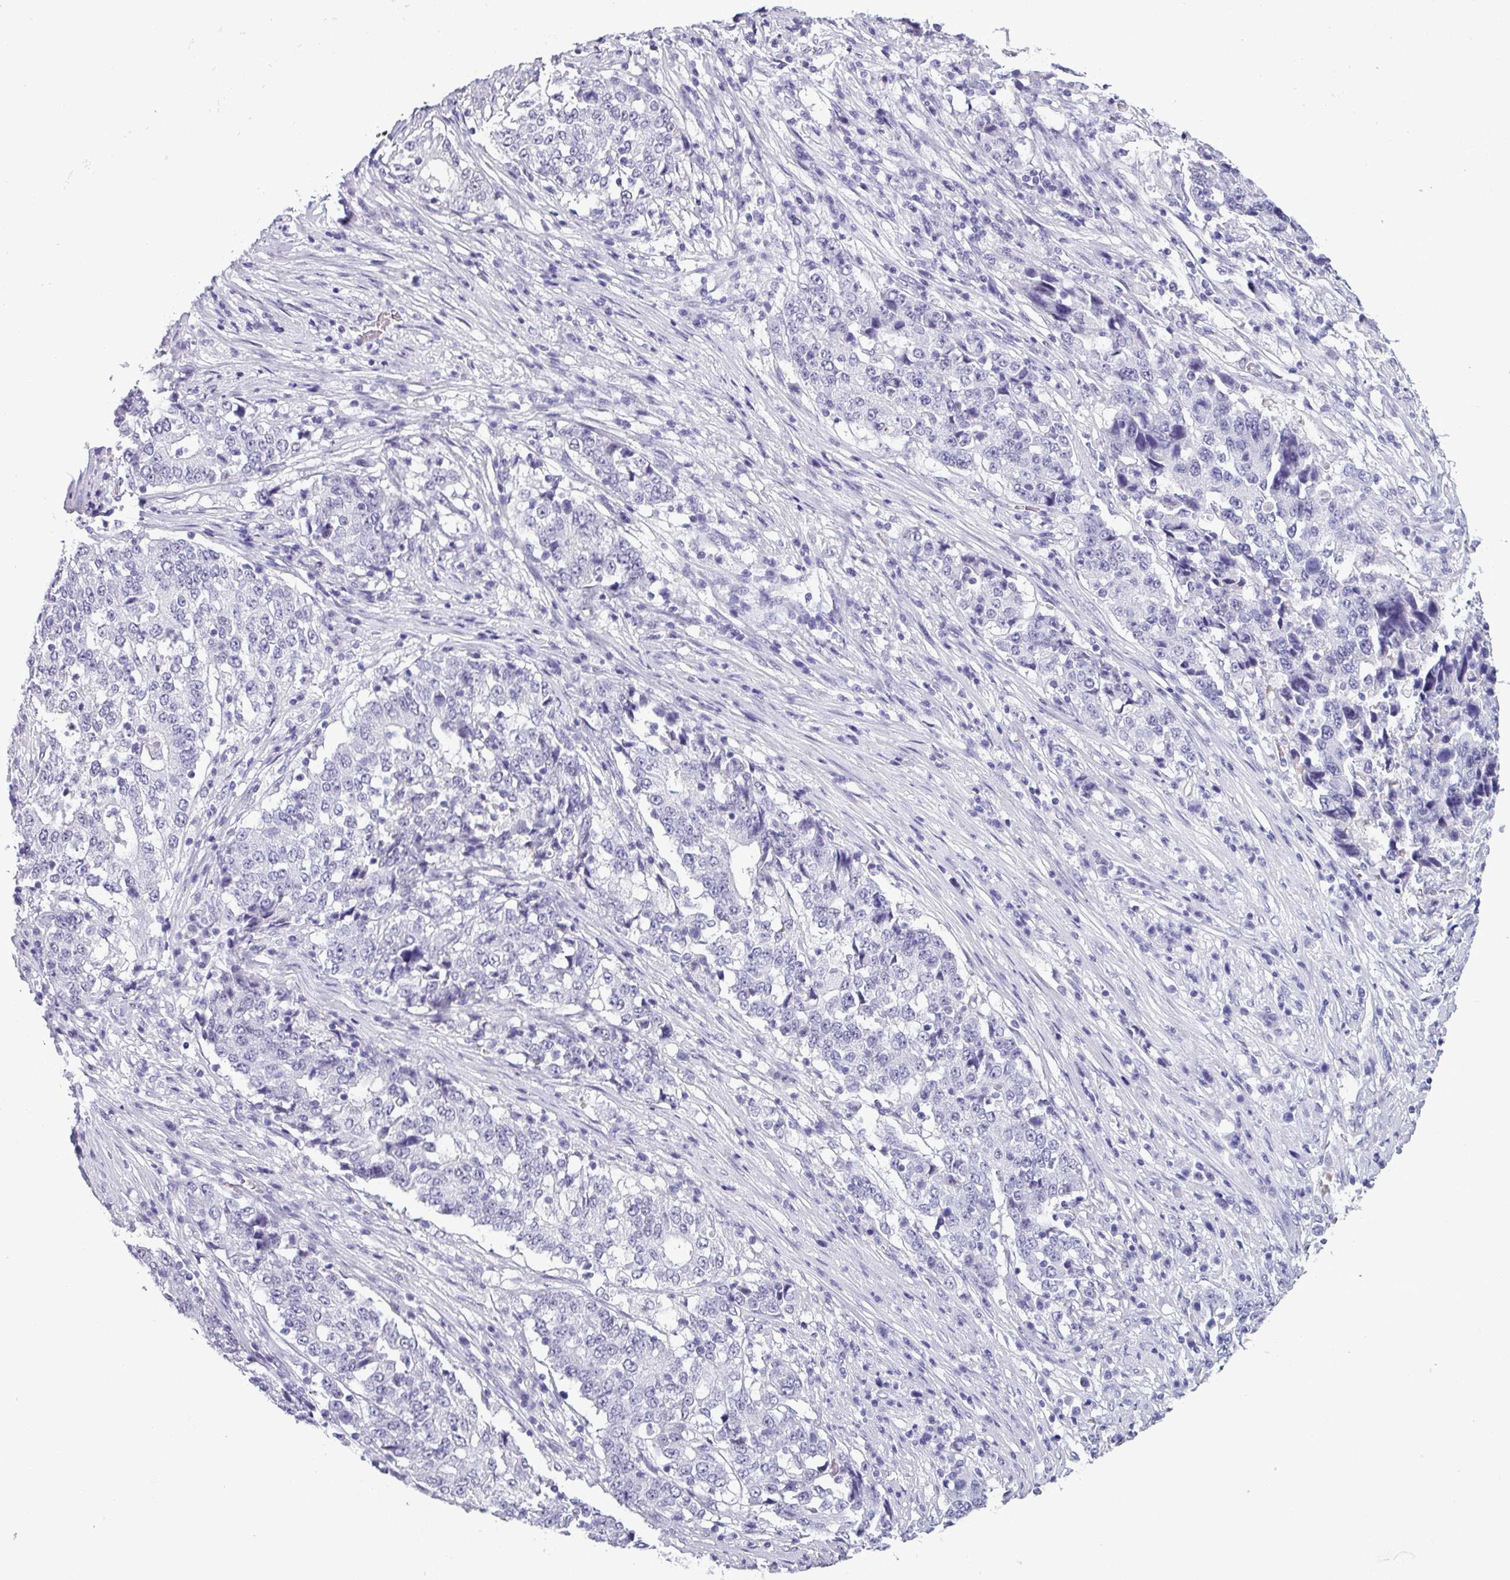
{"staining": {"intensity": "negative", "quantity": "none", "location": "none"}, "tissue": "stomach cancer", "cell_type": "Tumor cells", "image_type": "cancer", "snomed": [{"axis": "morphology", "description": "Adenocarcinoma, NOS"}, {"axis": "topography", "description": "Stomach"}], "caption": "Protein analysis of adenocarcinoma (stomach) displays no significant positivity in tumor cells. (DAB immunohistochemistry (IHC), high magnification).", "gene": "SRGAP1", "patient": {"sex": "male", "age": 59}}